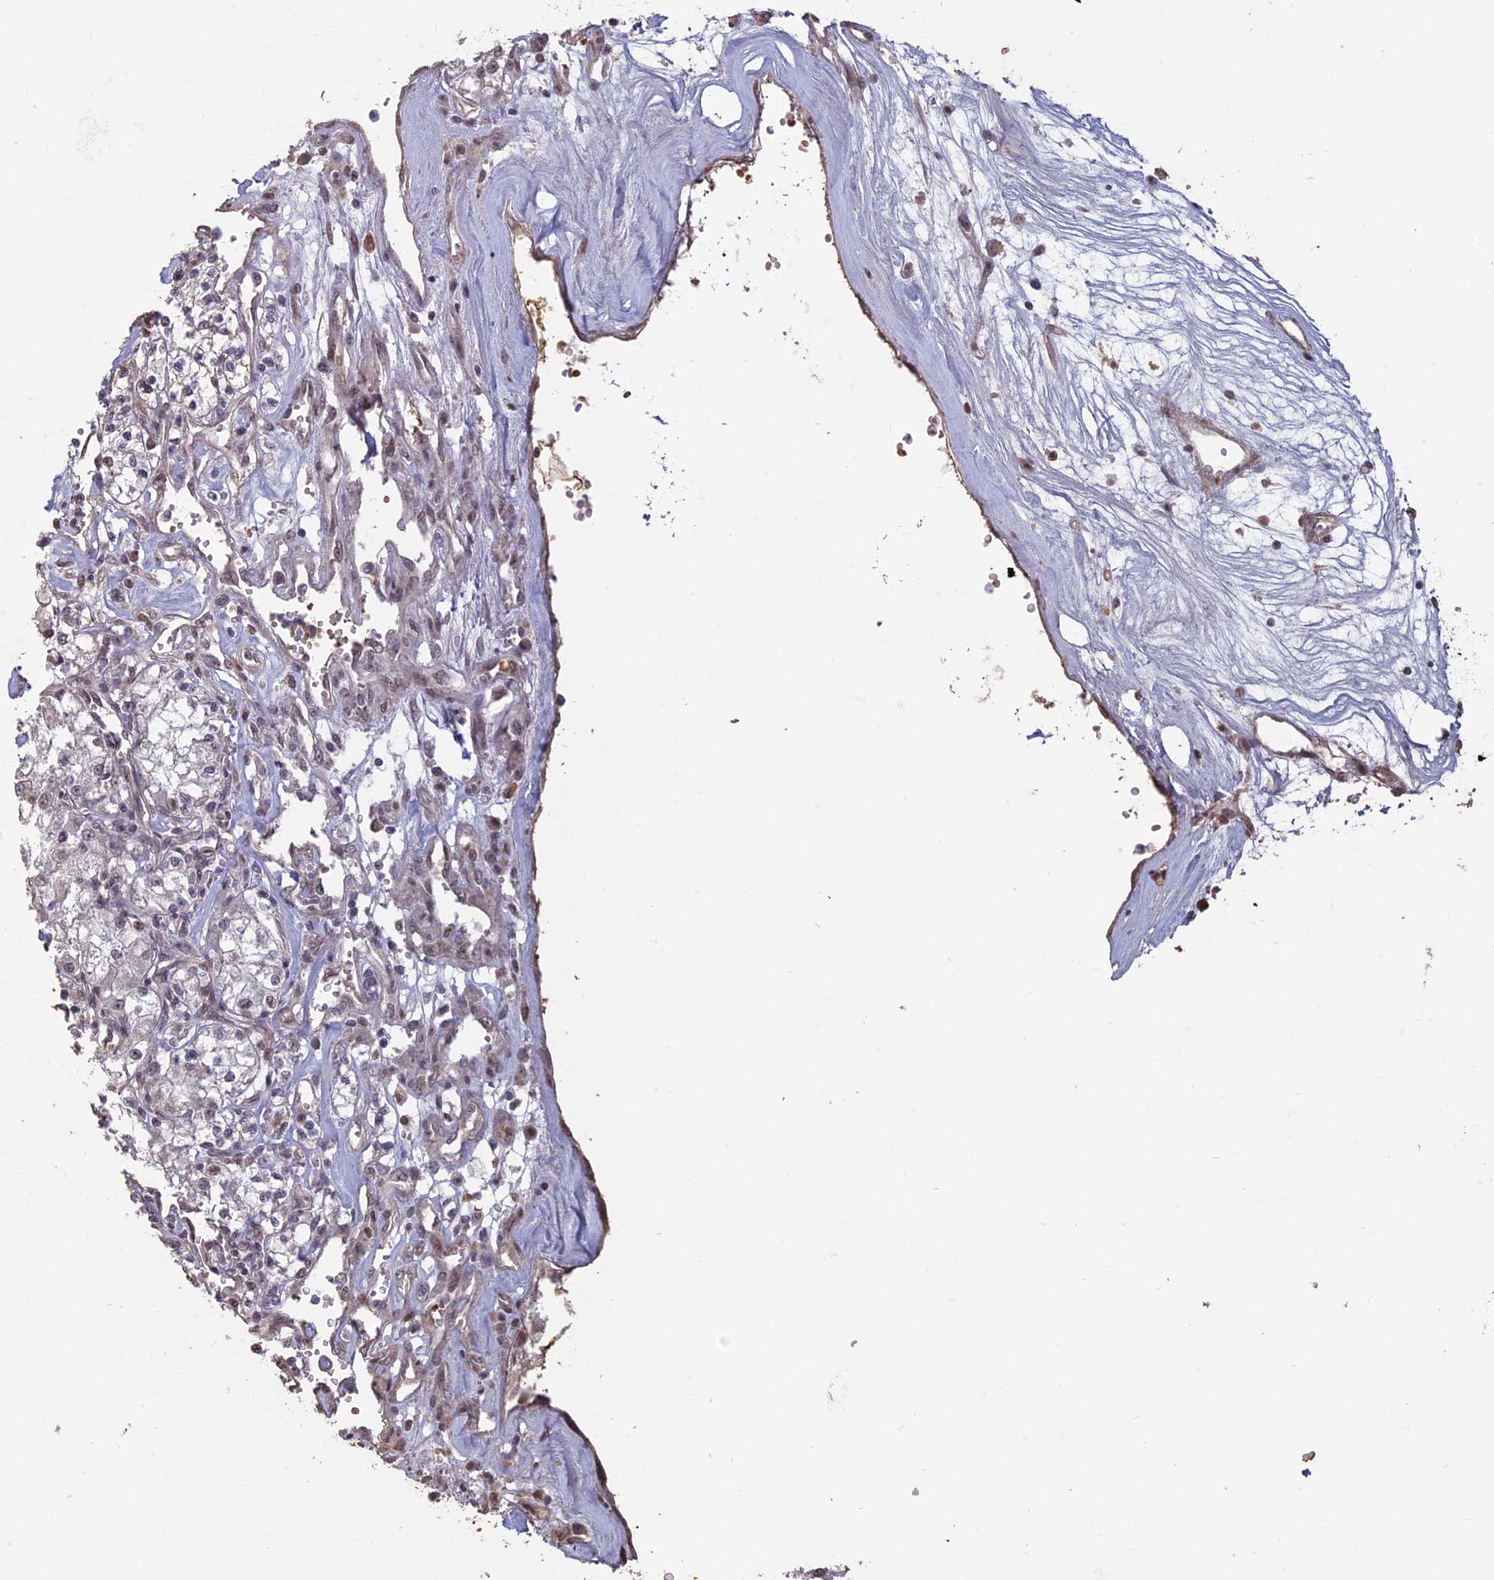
{"staining": {"intensity": "negative", "quantity": "none", "location": "none"}, "tissue": "renal cancer", "cell_type": "Tumor cells", "image_type": "cancer", "snomed": [{"axis": "morphology", "description": "Adenocarcinoma, NOS"}, {"axis": "topography", "description": "Kidney"}], "caption": "Tumor cells show no significant expression in renal cancer. Nuclei are stained in blue.", "gene": "MFAP1", "patient": {"sex": "female", "age": 59}}